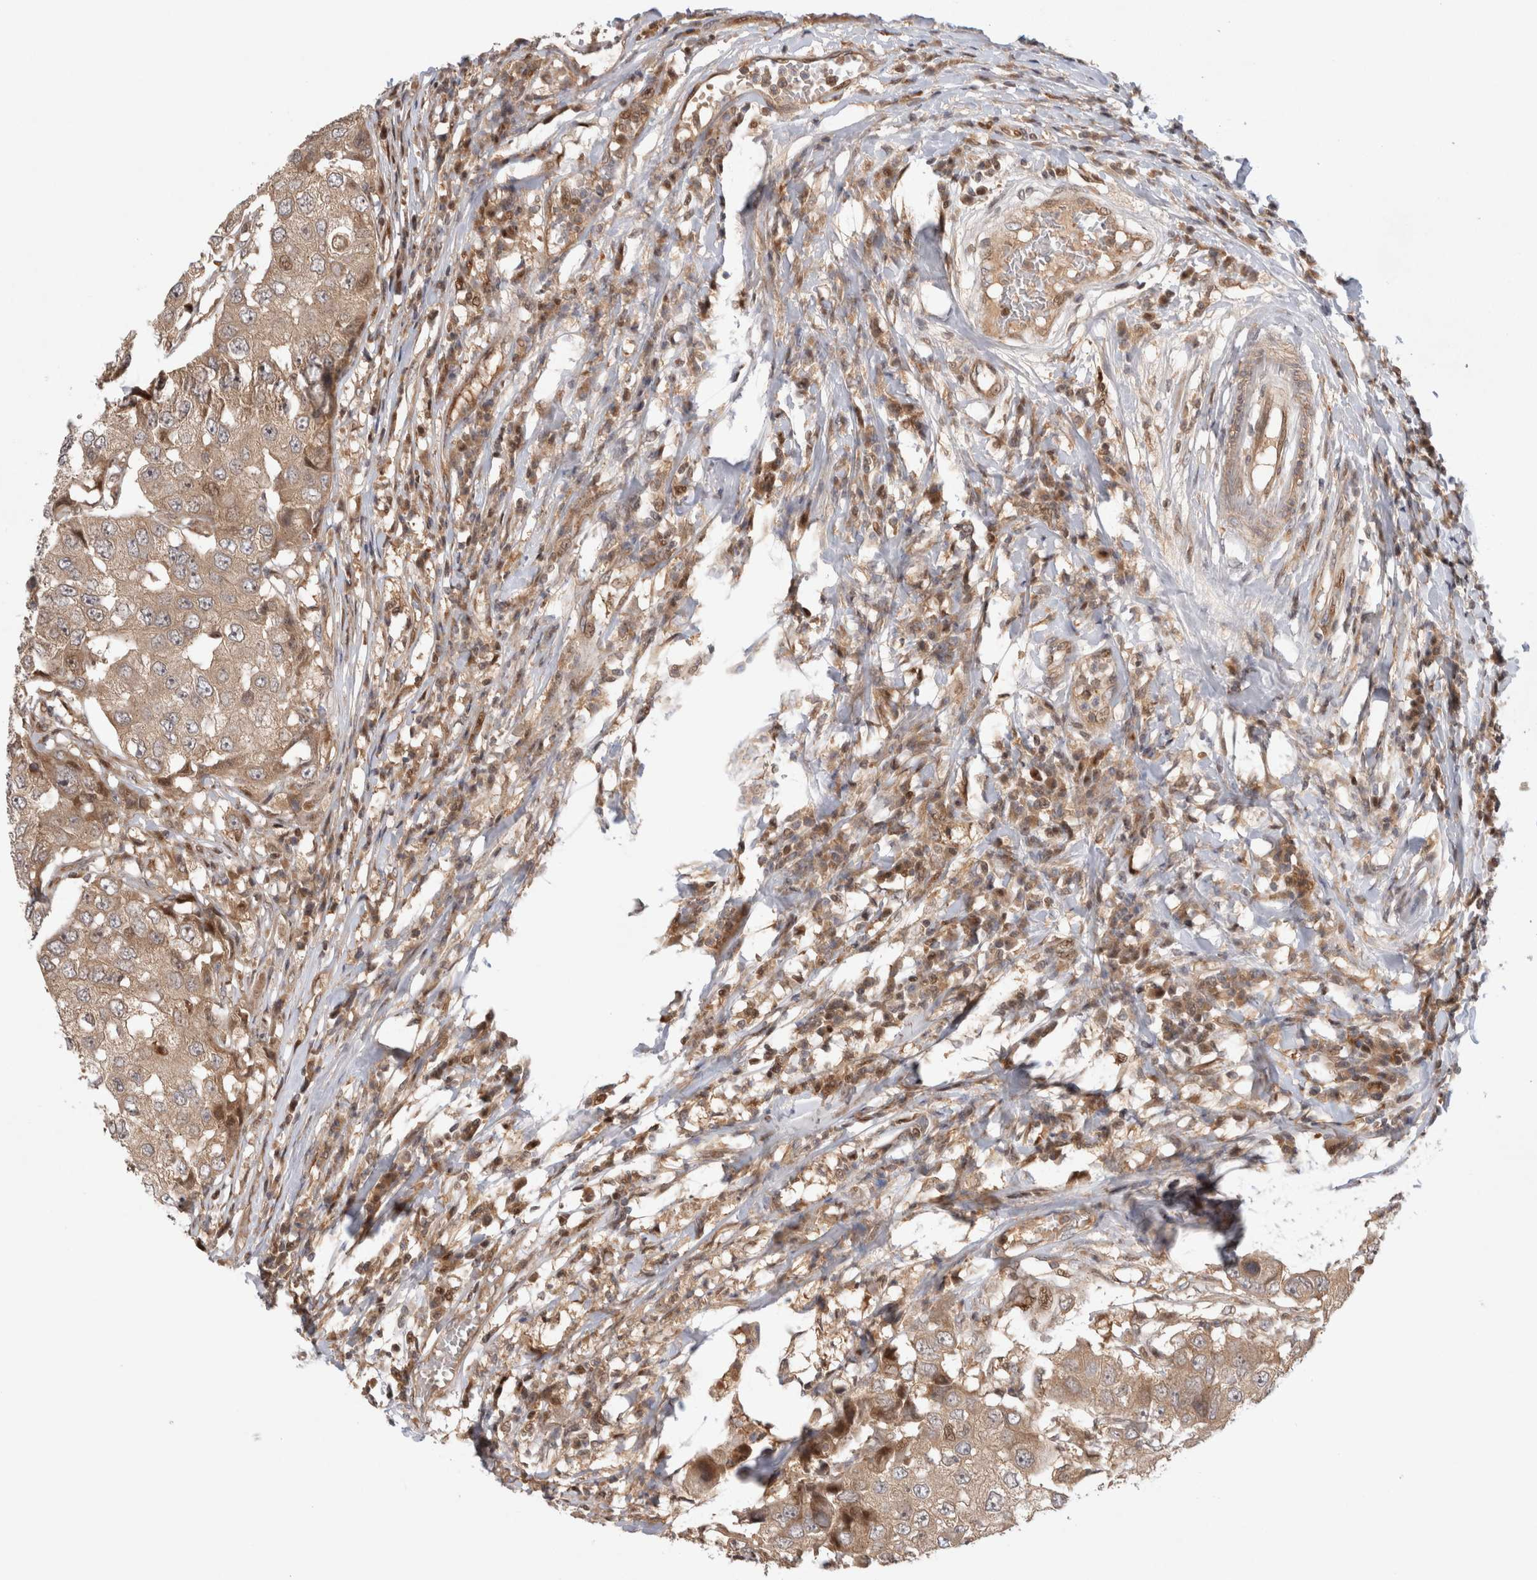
{"staining": {"intensity": "weak", "quantity": ">75%", "location": "cytoplasmic/membranous"}, "tissue": "breast cancer", "cell_type": "Tumor cells", "image_type": "cancer", "snomed": [{"axis": "morphology", "description": "Duct carcinoma"}, {"axis": "topography", "description": "Breast"}], "caption": "Infiltrating ductal carcinoma (breast) was stained to show a protein in brown. There is low levels of weak cytoplasmic/membranous staining in about >75% of tumor cells.", "gene": "HTT", "patient": {"sex": "female", "age": 27}}